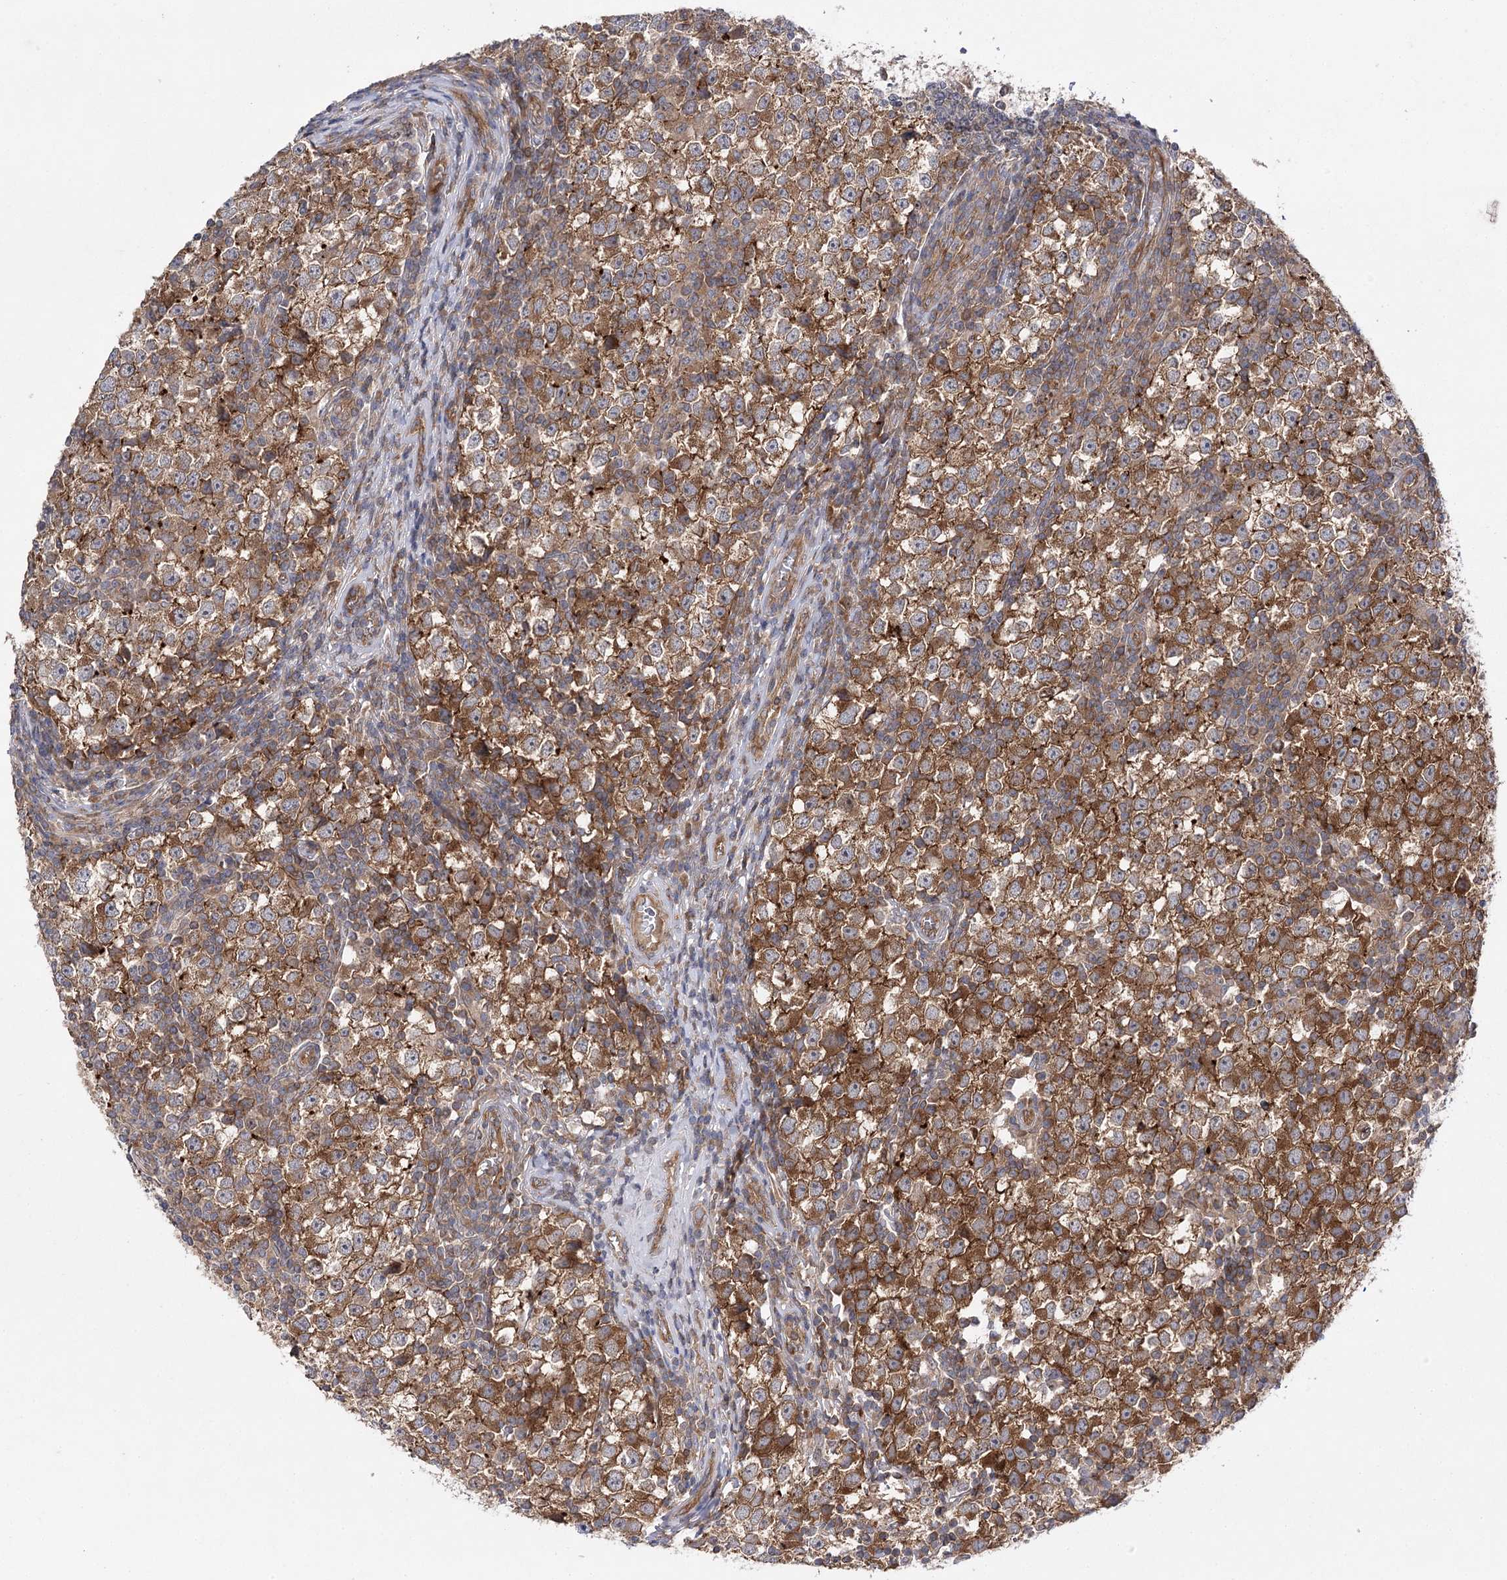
{"staining": {"intensity": "strong", "quantity": ">75%", "location": "cytoplasmic/membranous"}, "tissue": "testis cancer", "cell_type": "Tumor cells", "image_type": "cancer", "snomed": [{"axis": "morphology", "description": "Seminoma, NOS"}, {"axis": "topography", "description": "Testis"}], "caption": "Tumor cells demonstrate strong cytoplasmic/membranous staining in about >75% of cells in testis cancer. The protein of interest is stained brown, and the nuclei are stained in blue (DAB (3,3'-diaminobenzidine) IHC with brightfield microscopy, high magnification).", "gene": "BCR", "patient": {"sex": "male", "age": 65}}